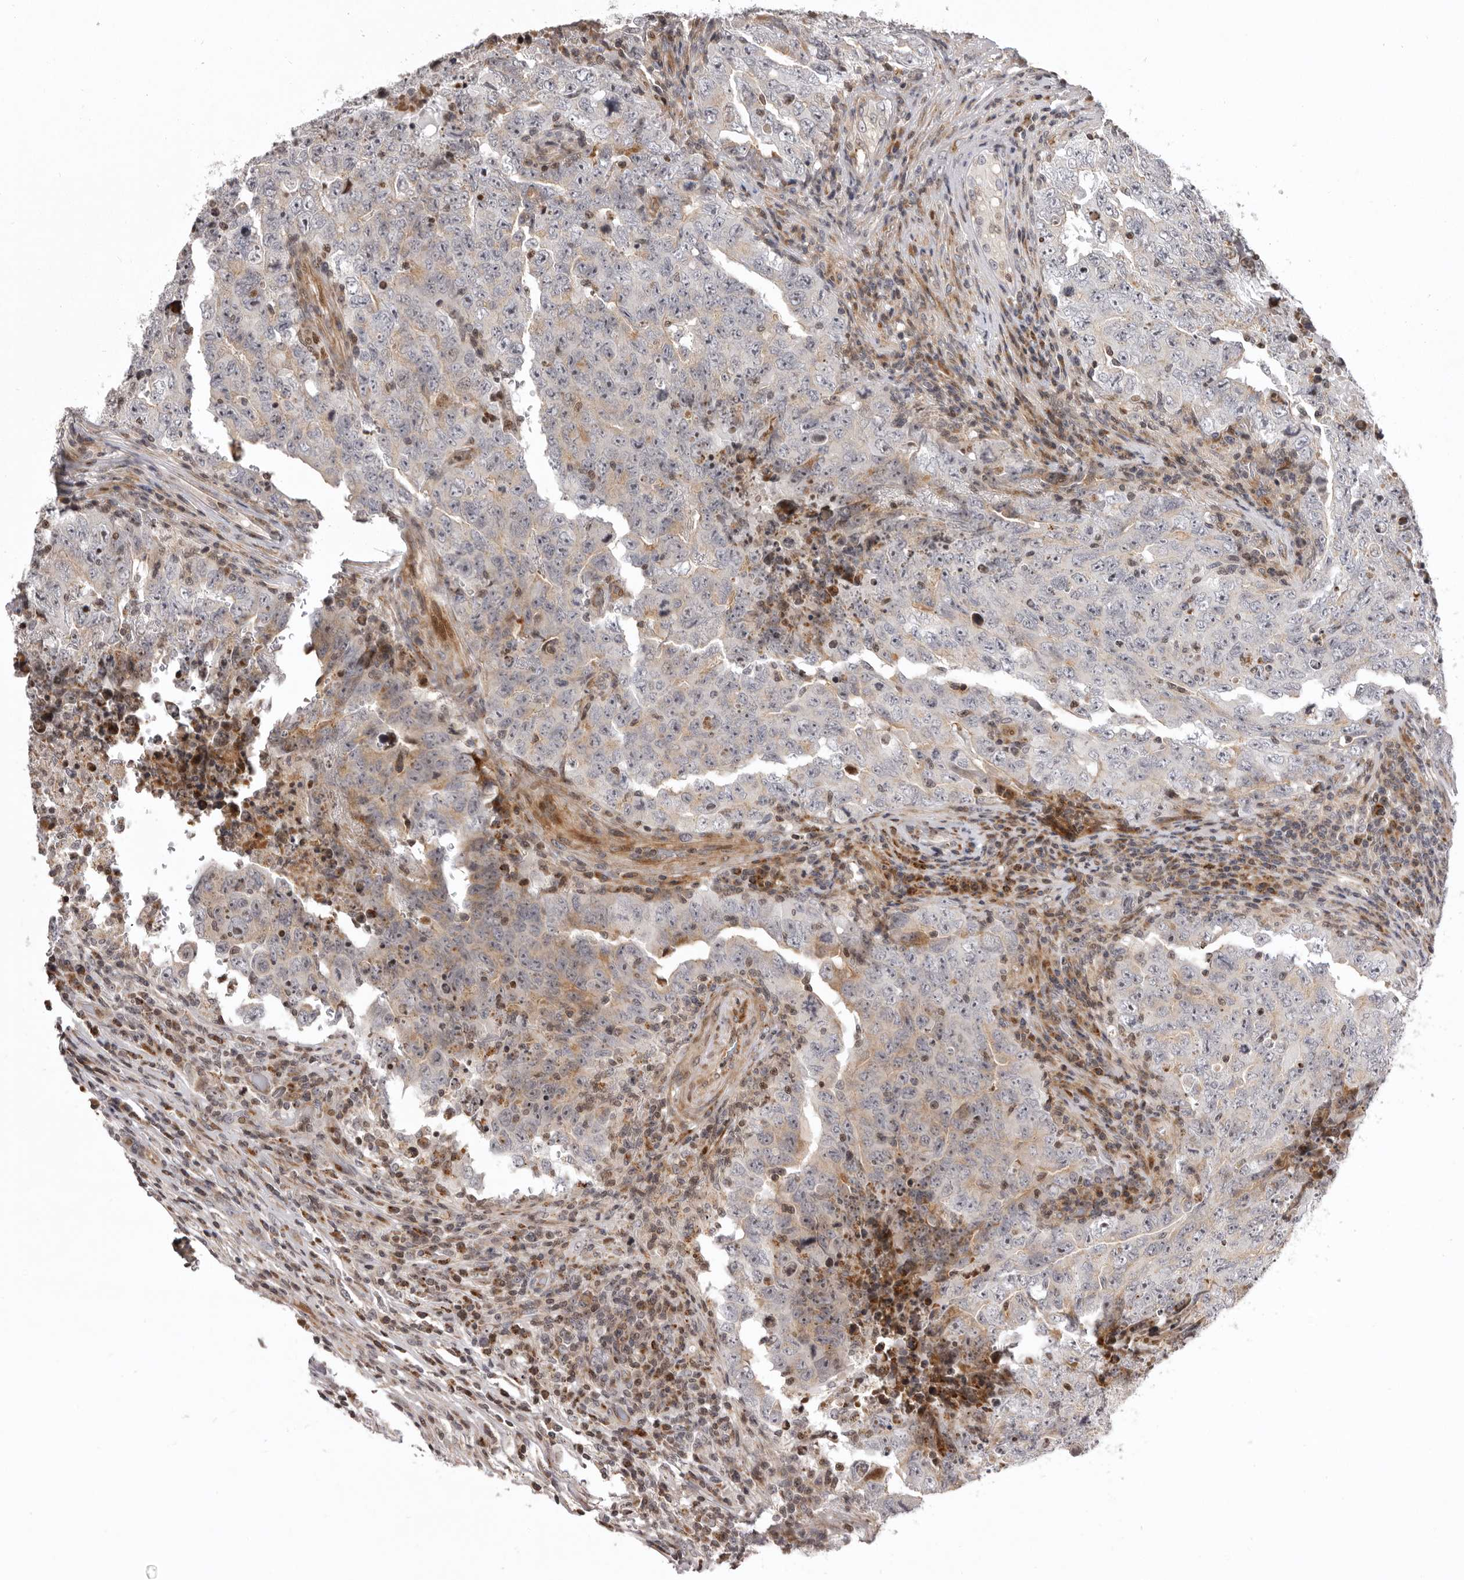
{"staining": {"intensity": "negative", "quantity": "none", "location": "none"}, "tissue": "testis cancer", "cell_type": "Tumor cells", "image_type": "cancer", "snomed": [{"axis": "morphology", "description": "Carcinoma, Embryonal, NOS"}, {"axis": "topography", "description": "Testis"}], "caption": "The photomicrograph exhibits no significant positivity in tumor cells of testis cancer.", "gene": "AZIN1", "patient": {"sex": "male", "age": 26}}